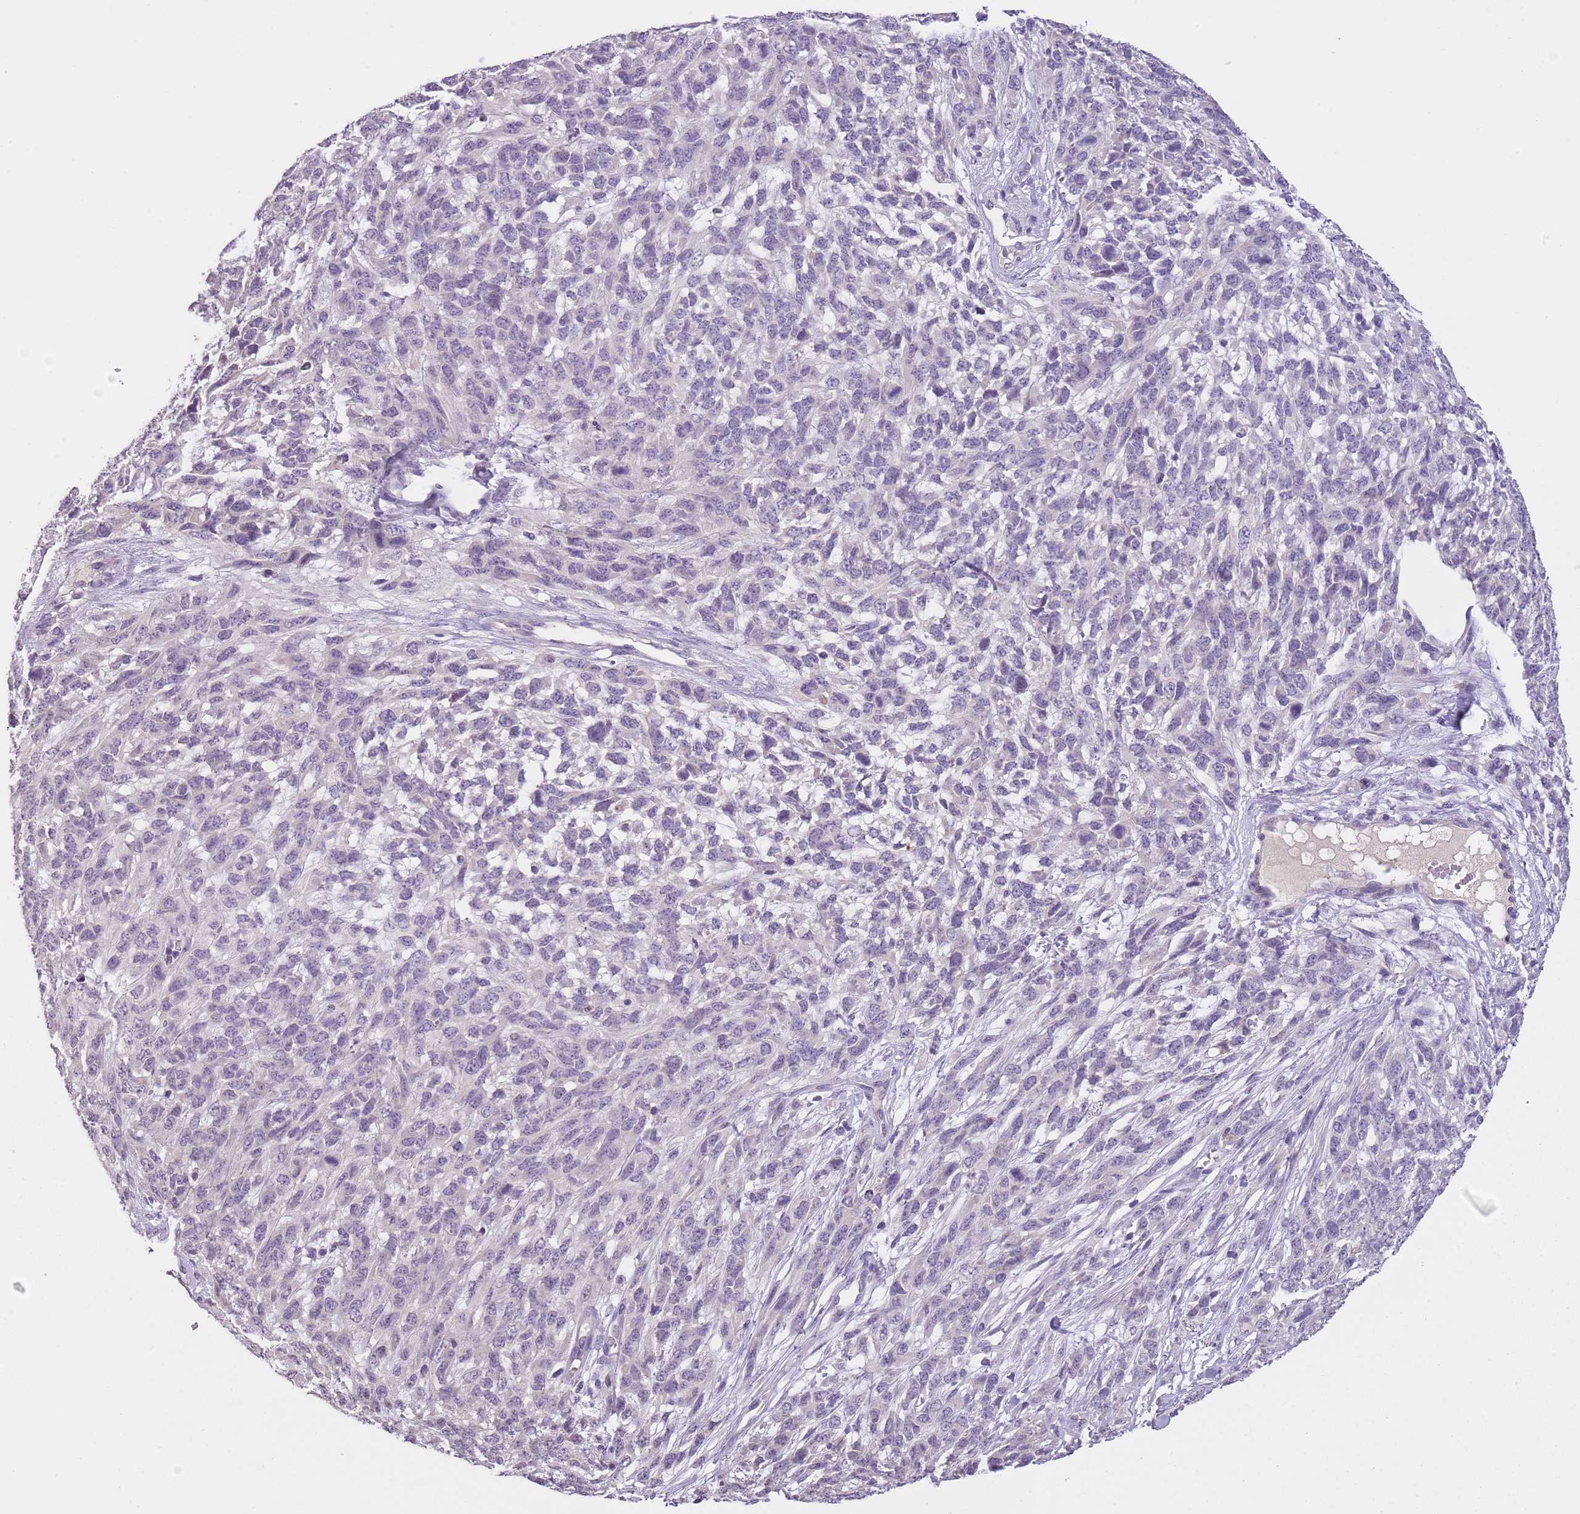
{"staining": {"intensity": "negative", "quantity": "none", "location": "none"}, "tissue": "melanoma", "cell_type": "Tumor cells", "image_type": "cancer", "snomed": [{"axis": "morphology", "description": "Normal morphology"}, {"axis": "morphology", "description": "Malignant melanoma, NOS"}, {"axis": "topography", "description": "Skin"}], "caption": "Tumor cells show no significant protein positivity in malignant melanoma. (Stains: DAB (3,3'-diaminobenzidine) immunohistochemistry with hematoxylin counter stain, Microscopy: brightfield microscopy at high magnification).", "gene": "SLC35E3", "patient": {"sex": "female", "age": 72}}